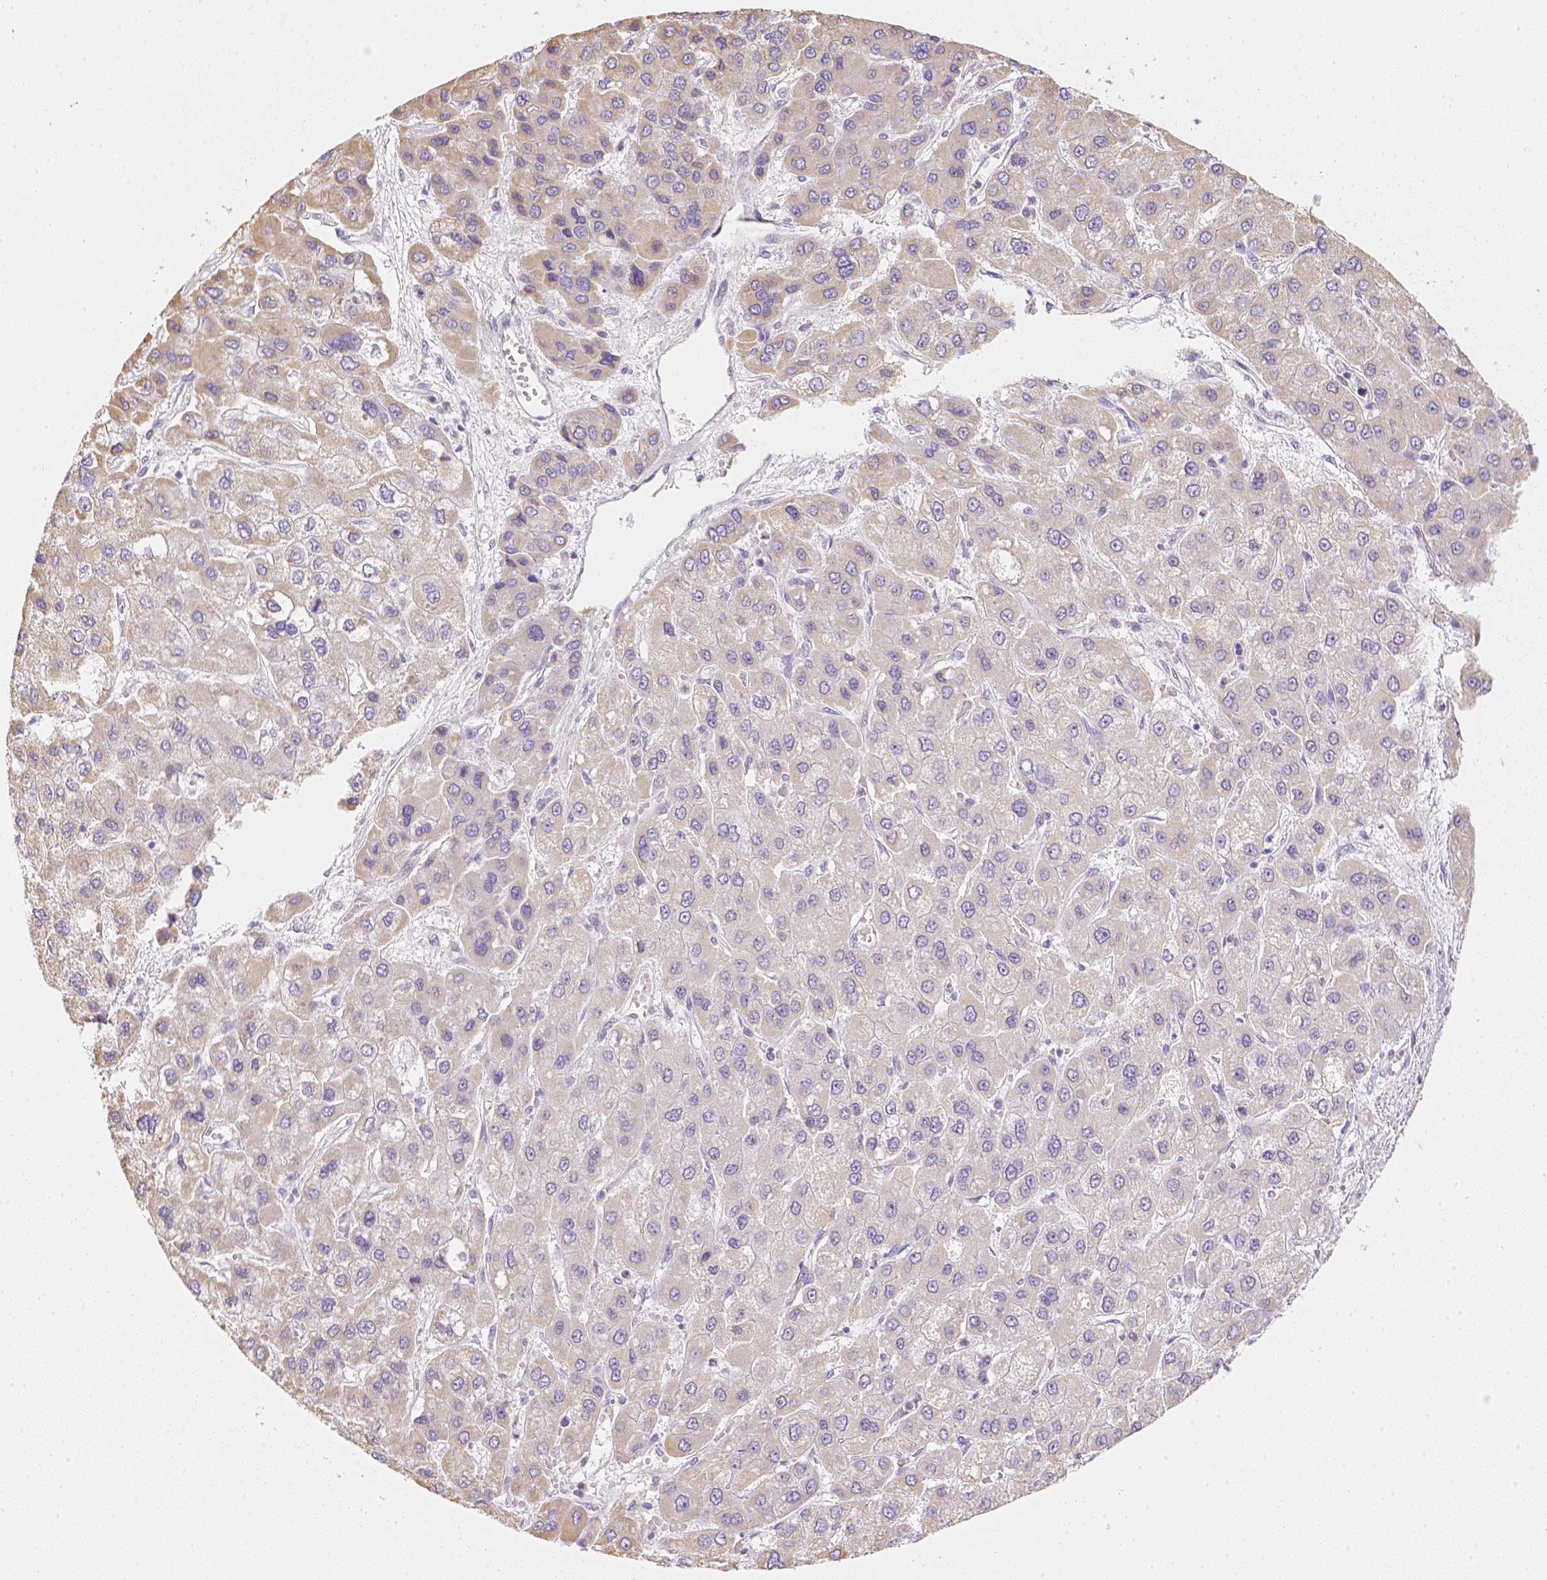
{"staining": {"intensity": "negative", "quantity": "none", "location": "none"}, "tissue": "liver cancer", "cell_type": "Tumor cells", "image_type": "cancer", "snomed": [{"axis": "morphology", "description": "Carcinoma, Hepatocellular, NOS"}, {"axis": "topography", "description": "Liver"}], "caption": "The image shows no significant expression in tumor cells of liver cancer (hepatocellular carcinoma).", "gene": "NVL", "patient": {"sex": "female", "age": 41}}